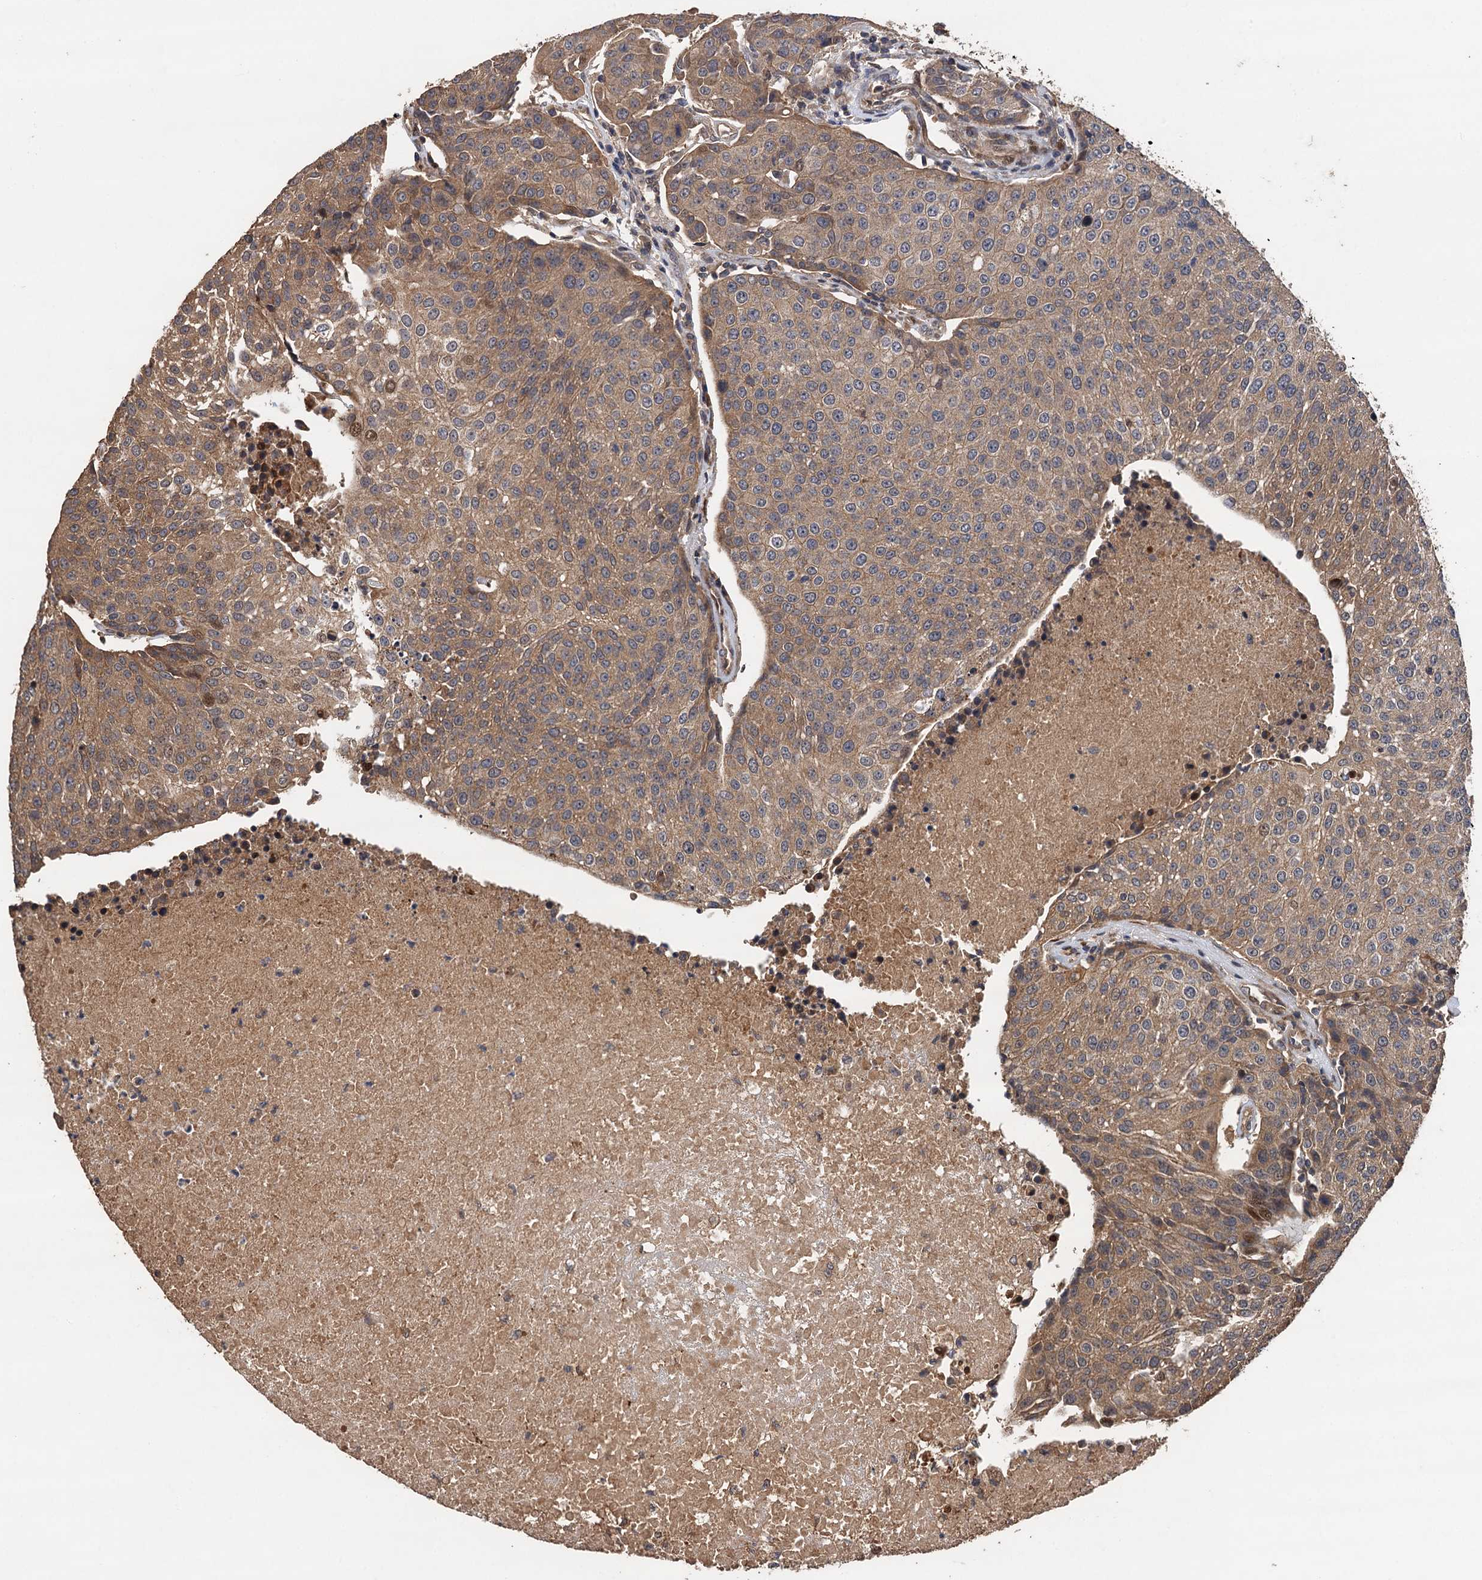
{"staining": {"intensity": "moderate", "quantity": ">75%", "location": "cytoplasmic/membranous"}, "tissue": "urothelial cancer", "cell_type": "Tumor cells", "image_type": "cancer", "snomed": [{"axis": "morphology", "description": "Urothelial carcinoma, High grade"}, {"axis": "topography", "description": "Urinary bladder"}], "caption": "Urothelial cancer stained with a brown dye exhibits moderate cytoplasmic/membranous positive expression in approximately >75% of tumor cells.", "gene": "TMEM39B", "patient": {"sex": "female", "age": 85}}